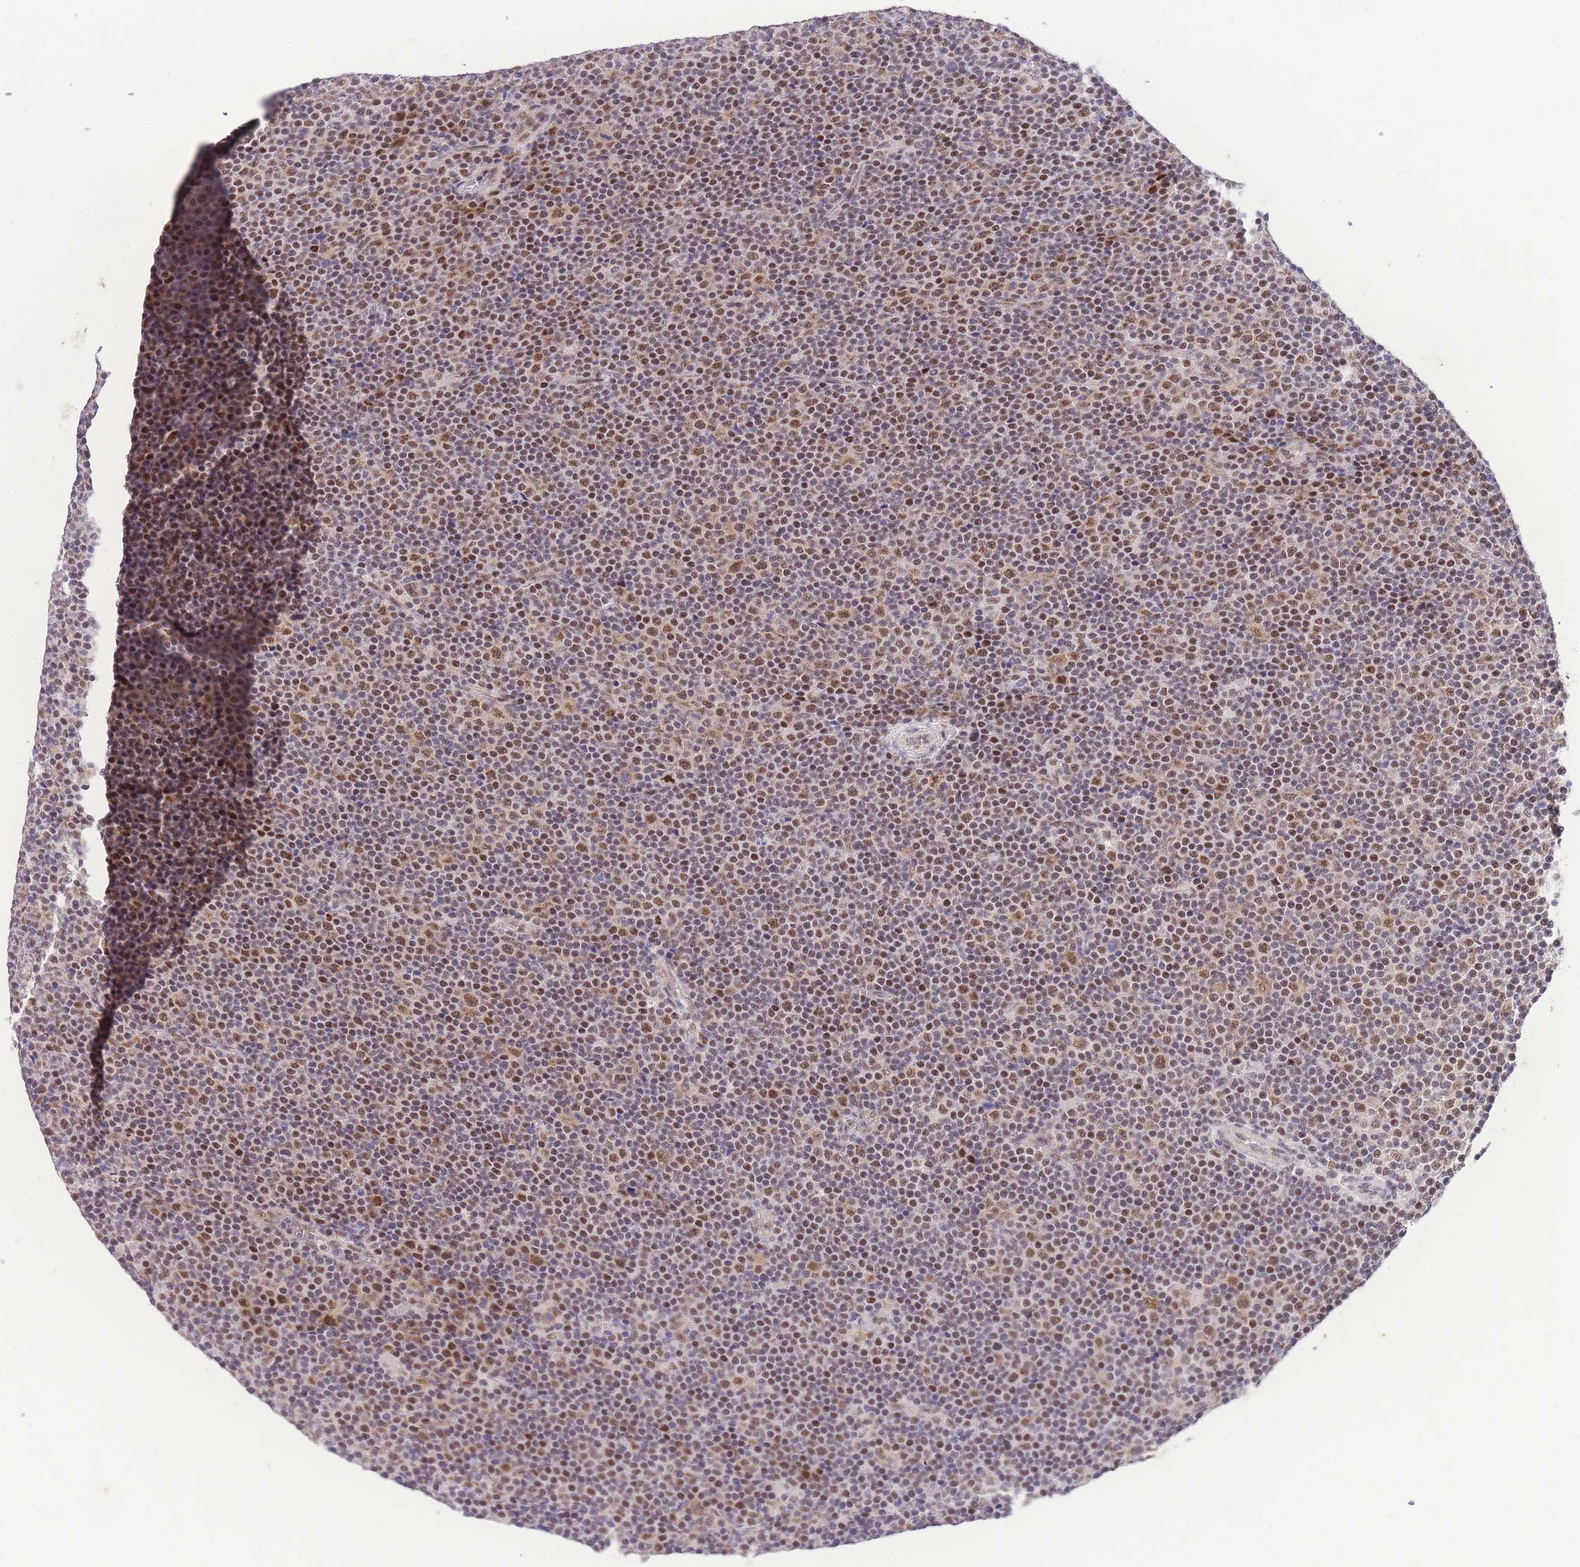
{"staining": {"intensity": "moderate", "quantity": ">75%", "location": "nuclear"}, "tissue": "lymphoma", "cell_type": "Tumor cells", "image_type": "cancer", "snomed": [{"axis": "morphology", "description": "Malignant lymphoma, non-Hodgkin's type, Low grade"}, {"axis": "topography", "description": "Lymph node"}], "caption": "The photomicrograph reveals a brown stain indicating the presence of a protein in the nuclear of tumor cells in malignant lymphoma, non-Hodgkin's type (low-grade).", "gene": "SLC35F2", "patient": {"sex": "female", "age": 67}}